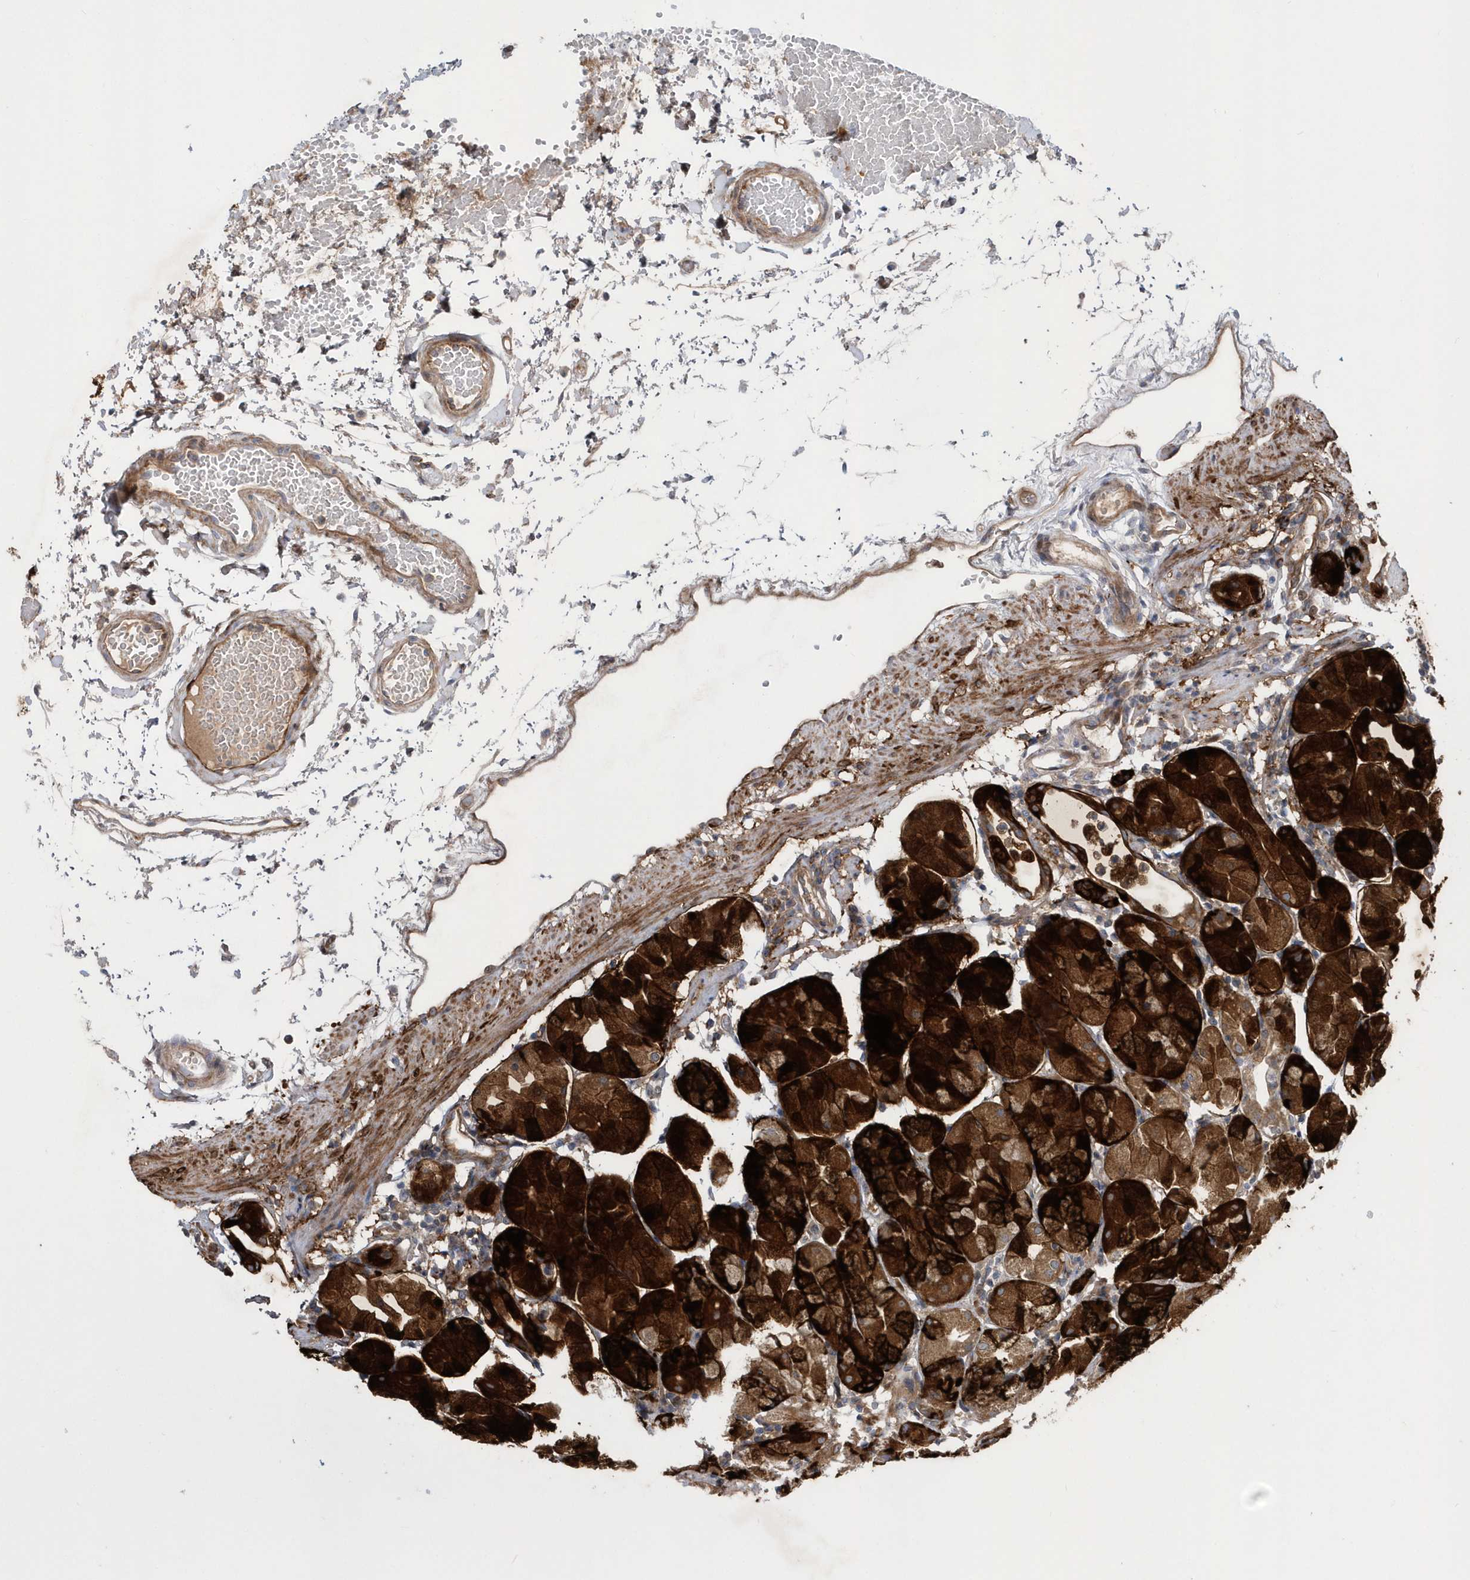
{"staining": {"intensity": "strong", "quantity": ">75%", "location": "cytoplasmic/membranous"}, "tissue": "stomach", "cell_type": "Glandular cells", "image_type": "normal", "snomed": [{"axis": "morphology", "description": "Normal tissue, NOS"}, {"axis": "topography", "description": "Stomach"}, {"axis": "topography", "description": "Stomach, lower"}], "caption": "IHC staining of benign stomach, which exhibits high levels of strong cytoplasmic/membranous staining in approximately >75% of glandular cells indicating strong cytoplasmic/membranous protein expression. The staining was performed using DAB (3,3'-diaminobenzidine) (brown) for protein detection and nuclei were counterstained in hematoxylin (blue).", "gene": "DSPP", "patient": {"sex": "female", "age": 75}}